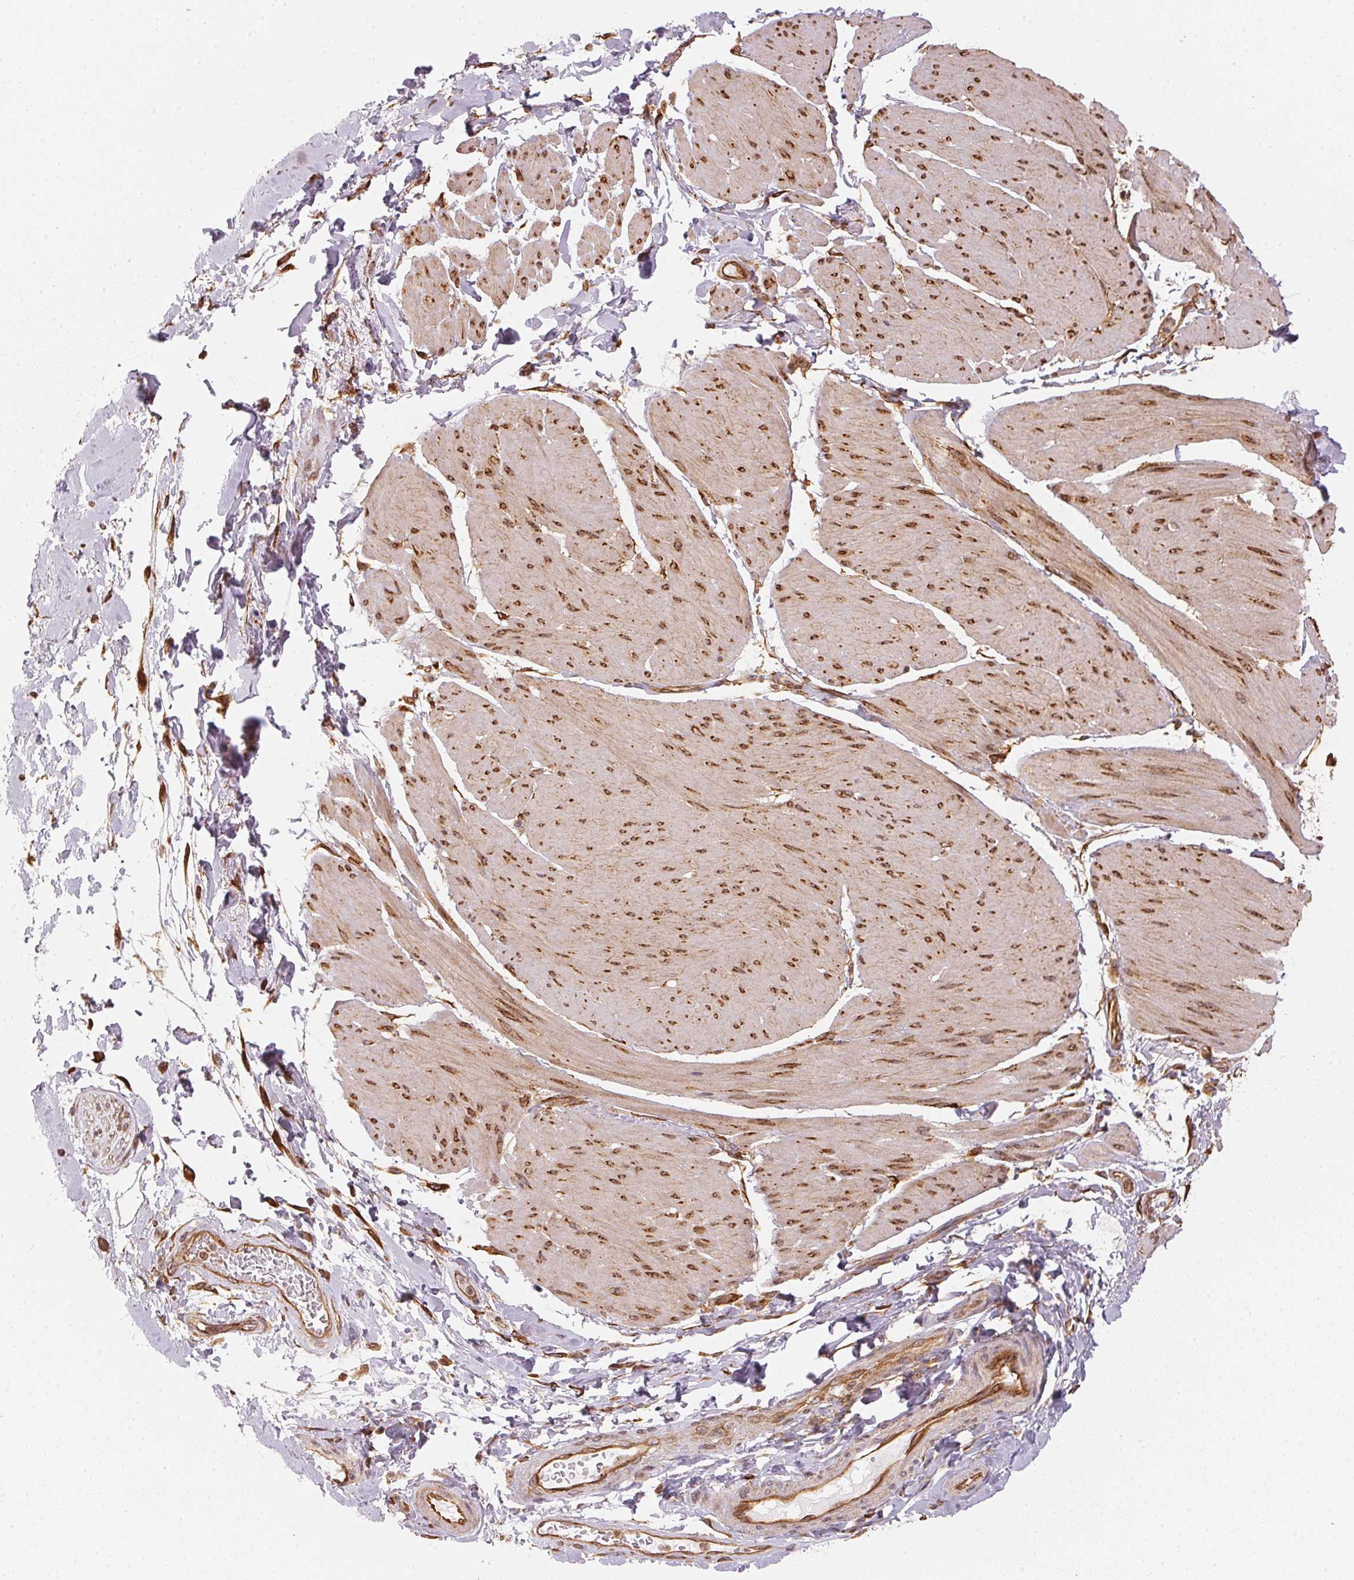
{"staining": {"intensity": "strong", "quantity": "25%-75%", "location": "cytoplasmic/membranous"}, "tissue": "adipose tissue", "cell_type": "Adipocytes", "image_type": "normal", "snomed": [{"axis": "morphology", "description": "Normal tissue, NOS"}, {"axis": "topography", "description": "Urinary bladder"}, {"axis": "topography", "description": "Peripheral nerve tissue"}], "caption": "This photomicrograph demonstrates unremarkable adipose tissue stained with immunohistochemistry (IHC) to label a protein in brown. The cytoplasmic/membranous of adipocytes show strong positivity for the protein. Nuclei are counter-stained blue.", "gene": "STRN4", "patient": {"sex": "female", "age": 60}}